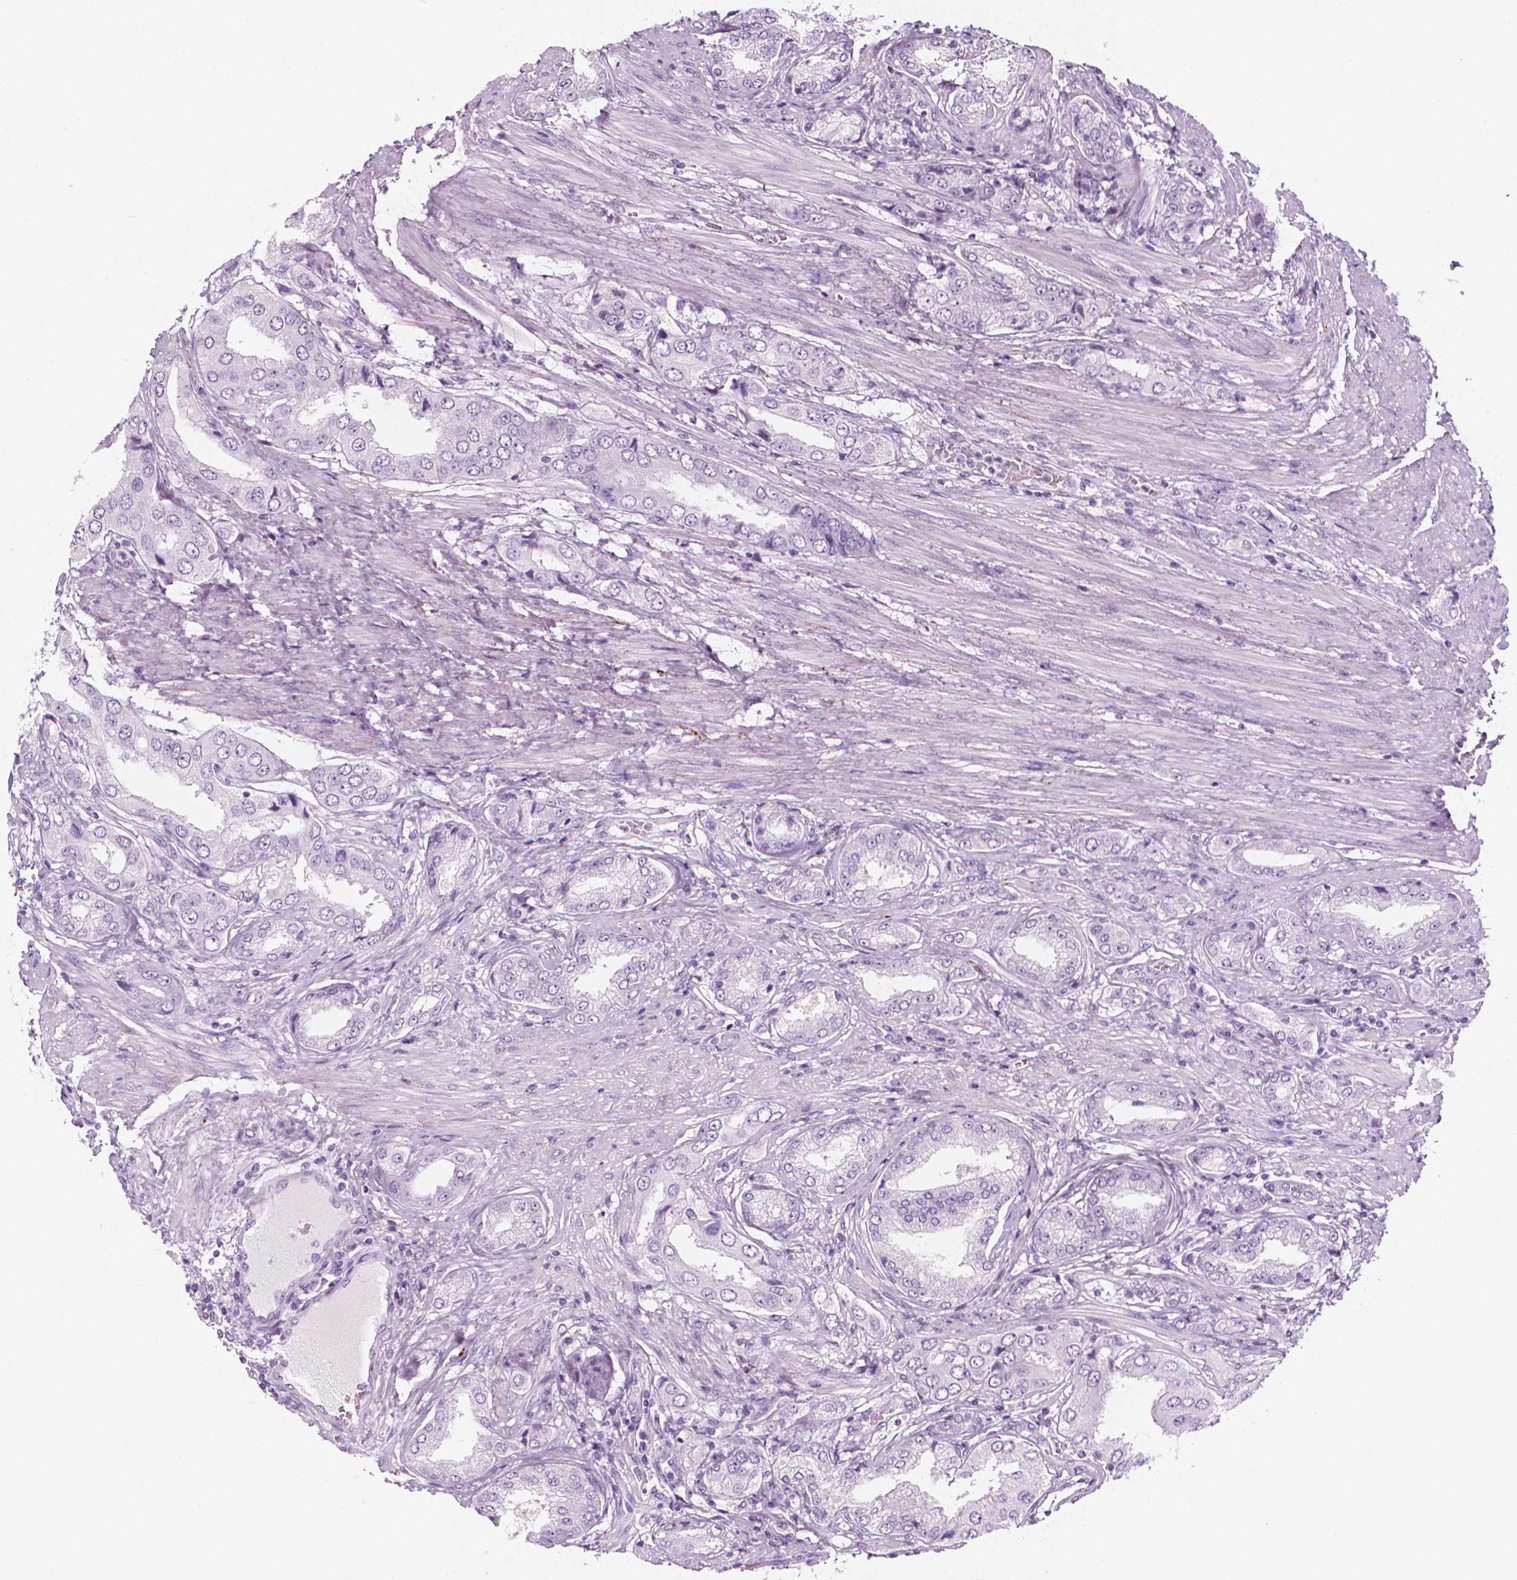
{"staining": {"intensity": "negative", "quantity": "none", "location": "none"}, "tissue": "prostate cancer", "cell_type": "Tumor cells", "image_type": "cancer", "snomed": [{"axis": "morphology", "description": "Adenocarcinoma, NOS"}, {"axis": "topography", "description": "Prostate"}], "caption": "Immunohistochemical staining of adenocarcinoma (prostate) displays no significant staining in tumor cells.", "gene": "SCG3", "patient": {"sex": "male", "age": 63}}